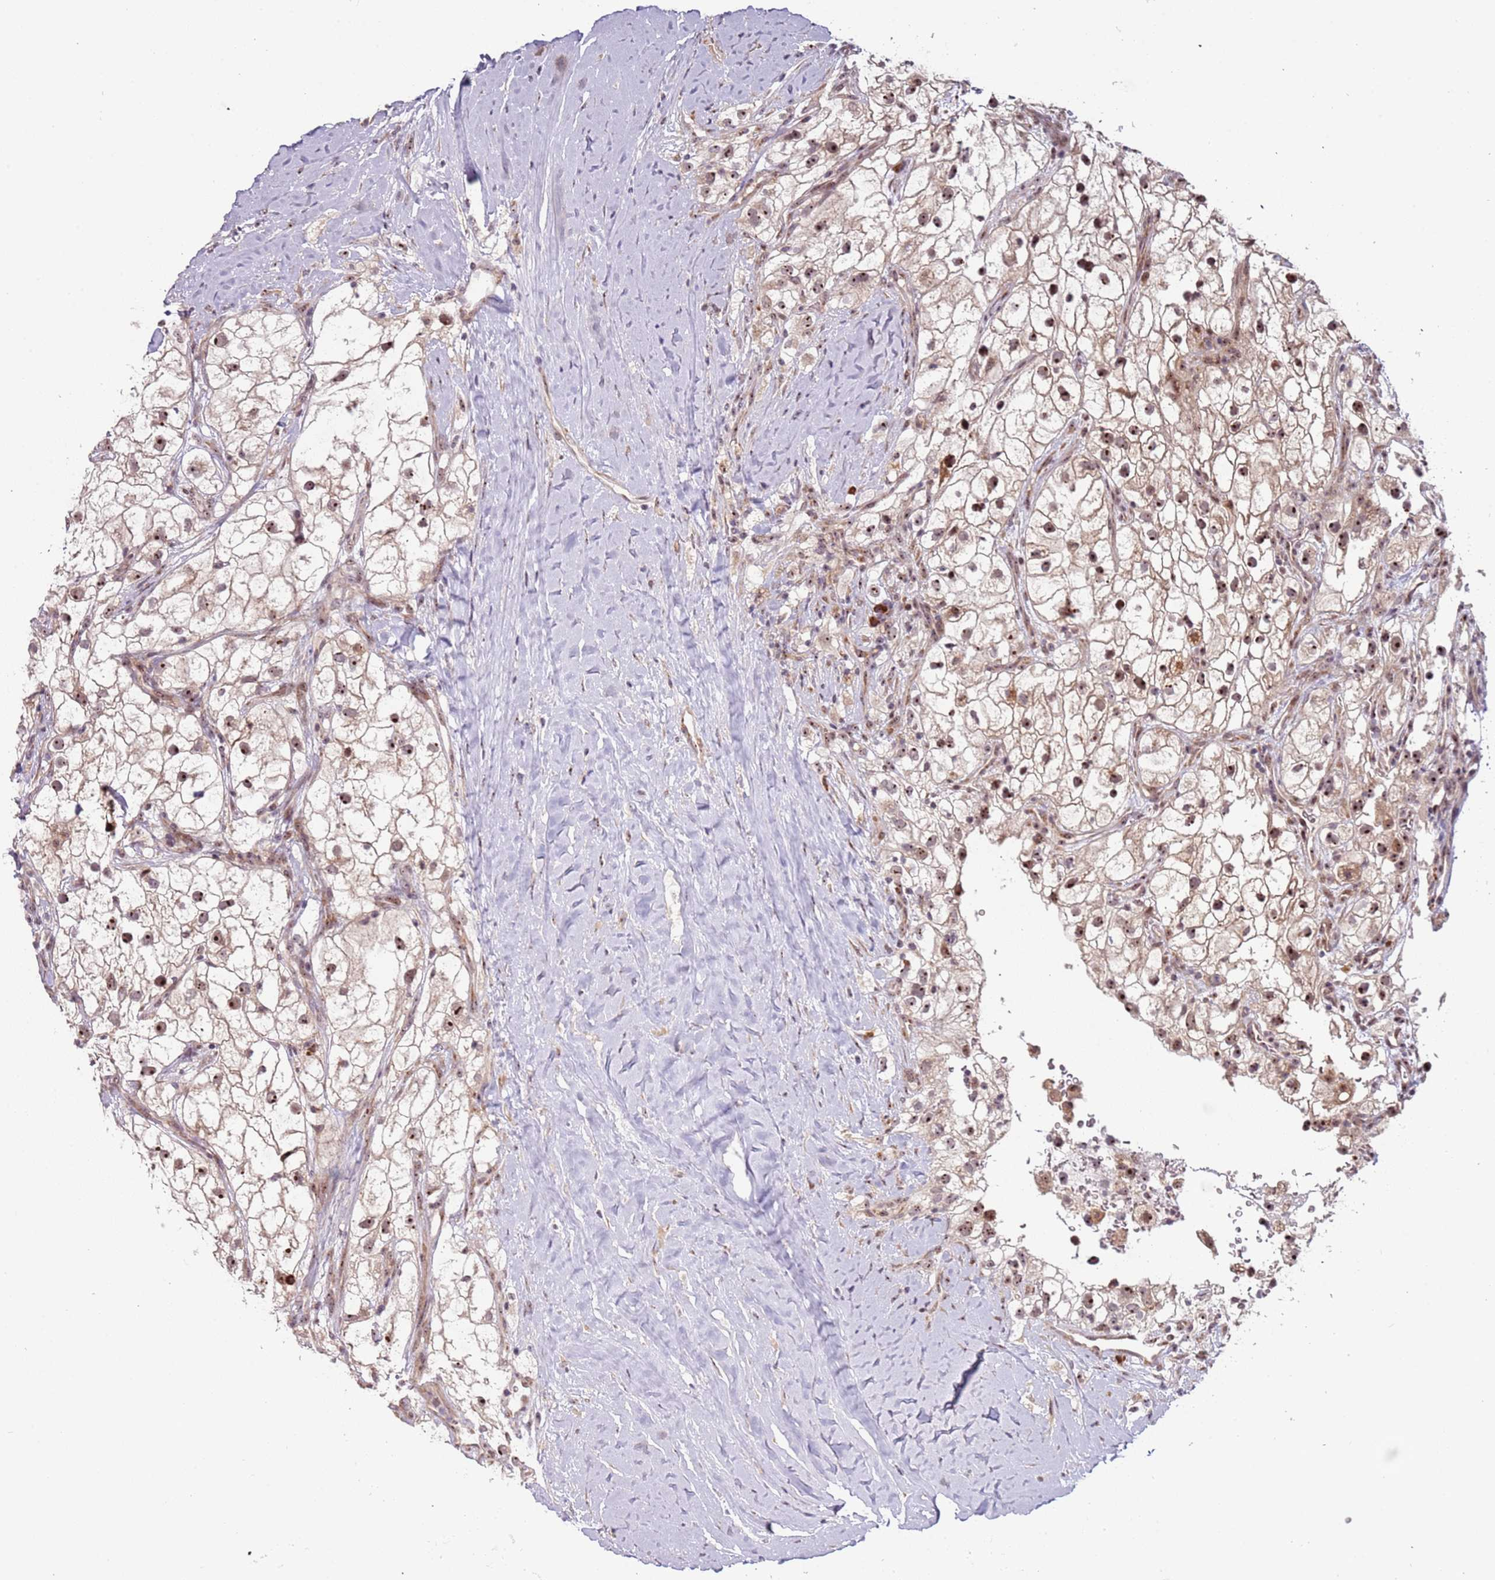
{"staining": {"intensity": "moderate", "quantity": ">75%", "location": "cytoplasmic/membranous,nuclear"}, "tissue": "renal cancer", "cell_type": "Tumor cells", "image_type": "cancer", "snomed": [{"axis": "morphology", "description": "Adenocarcinoma, NOS"}, {"axis": "topography", "description": "Kidney"}], "caption": "This micrograph exhibits immunohistochemistry (IHC) staining of renal adenocarcinoma, with medium moderate cytoplasmic/membranous and nuclear positivity in approximately >75% of tumor cells.", "gene": "UCMA", "patient": {"sex": "male", "age": 59}}